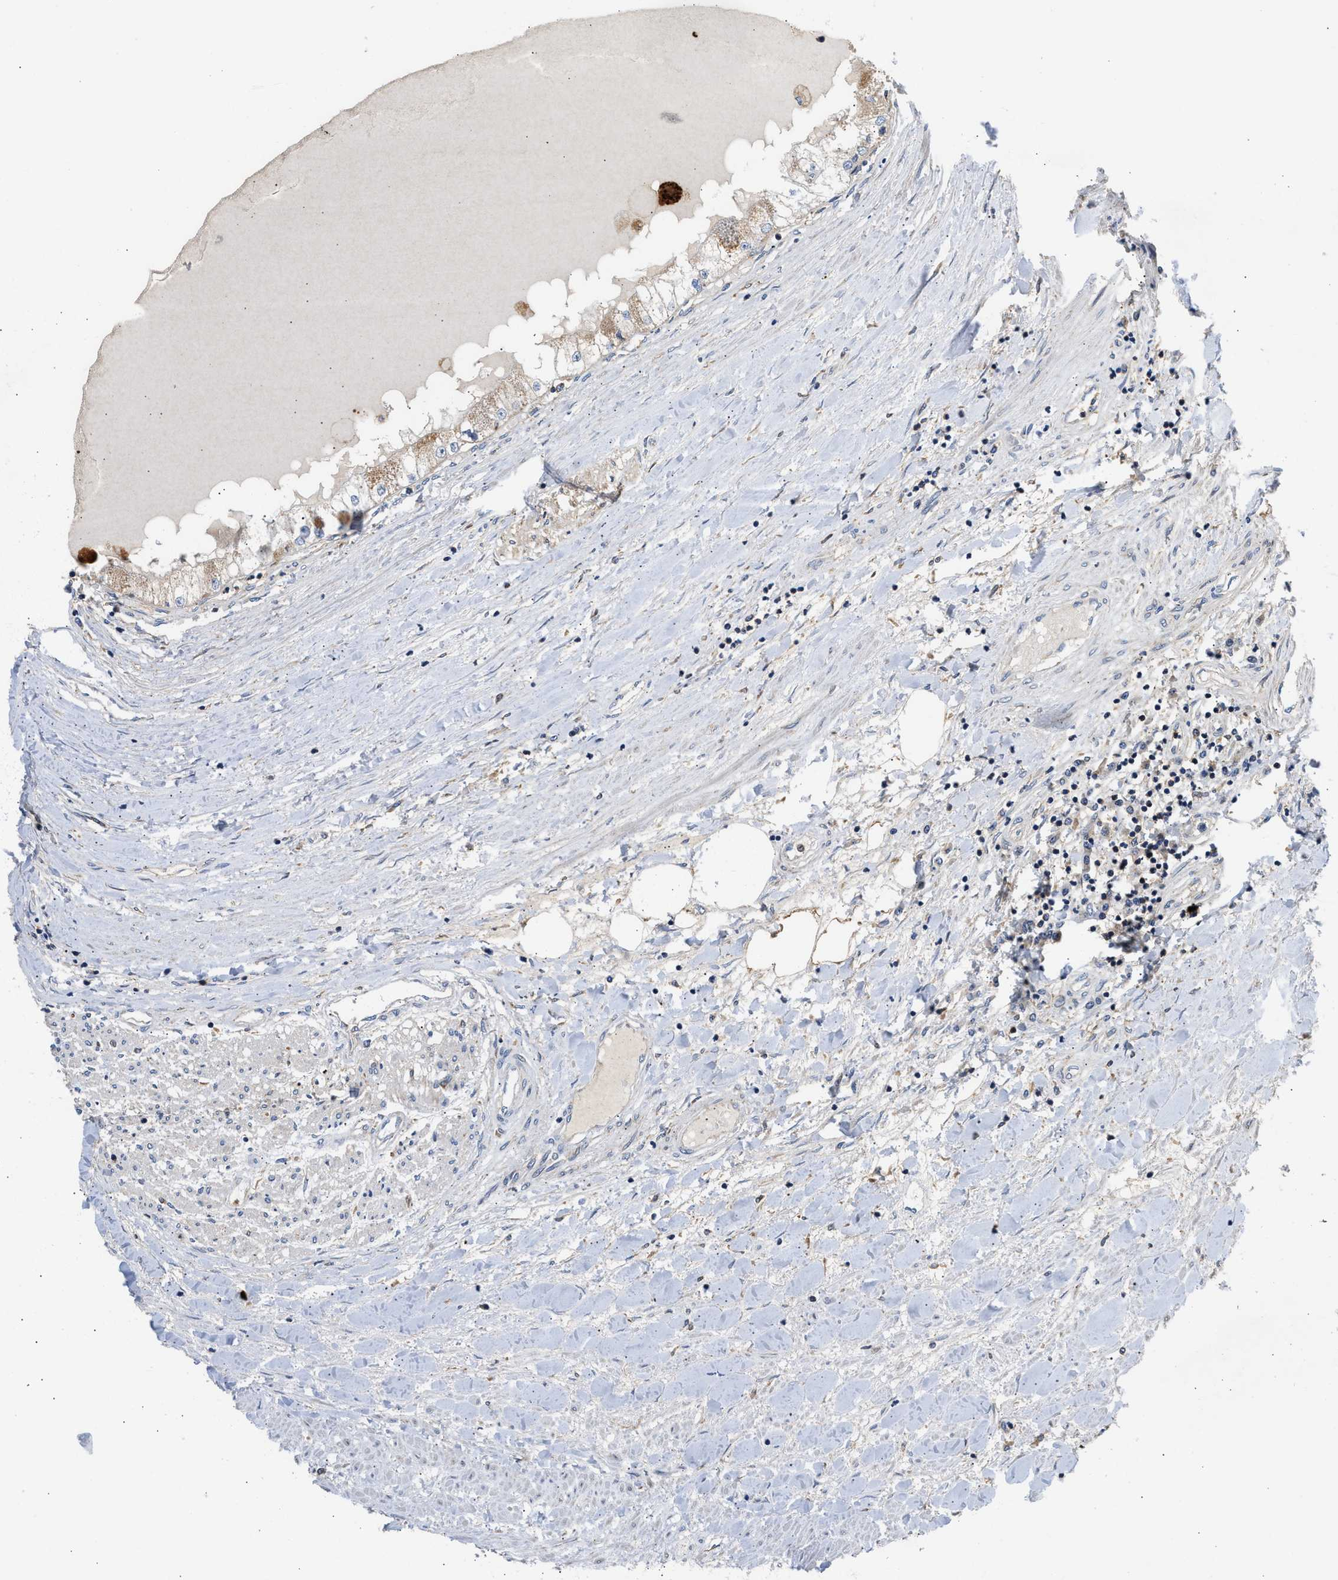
{"staining": {"intensity": "weak", "quantity": "25%-75%", "location": "cytoplasmic/membranous"}, "tissue": "renal cancer", "cell_type": "Tumor cells", "image_type": "cancer", "snomed": [{"axis": "morphology", "description": "Adenocarcinoma, NOS"}, {"axis": "topography", "description": "Kidney"}], "caption": "Protein staining of renal cancer tissue demonstrates weak cytoplasmic/membranous staining in approximately 25%-75% of tumor cells. (Stains: DAB (3,3'-diaminobenzidine) in brown, nuclei in blue, Microscopy: brightfield microscopy at high magnification).", "gene": "RAB31", "patient": {"sex": "male", "age": 68}}